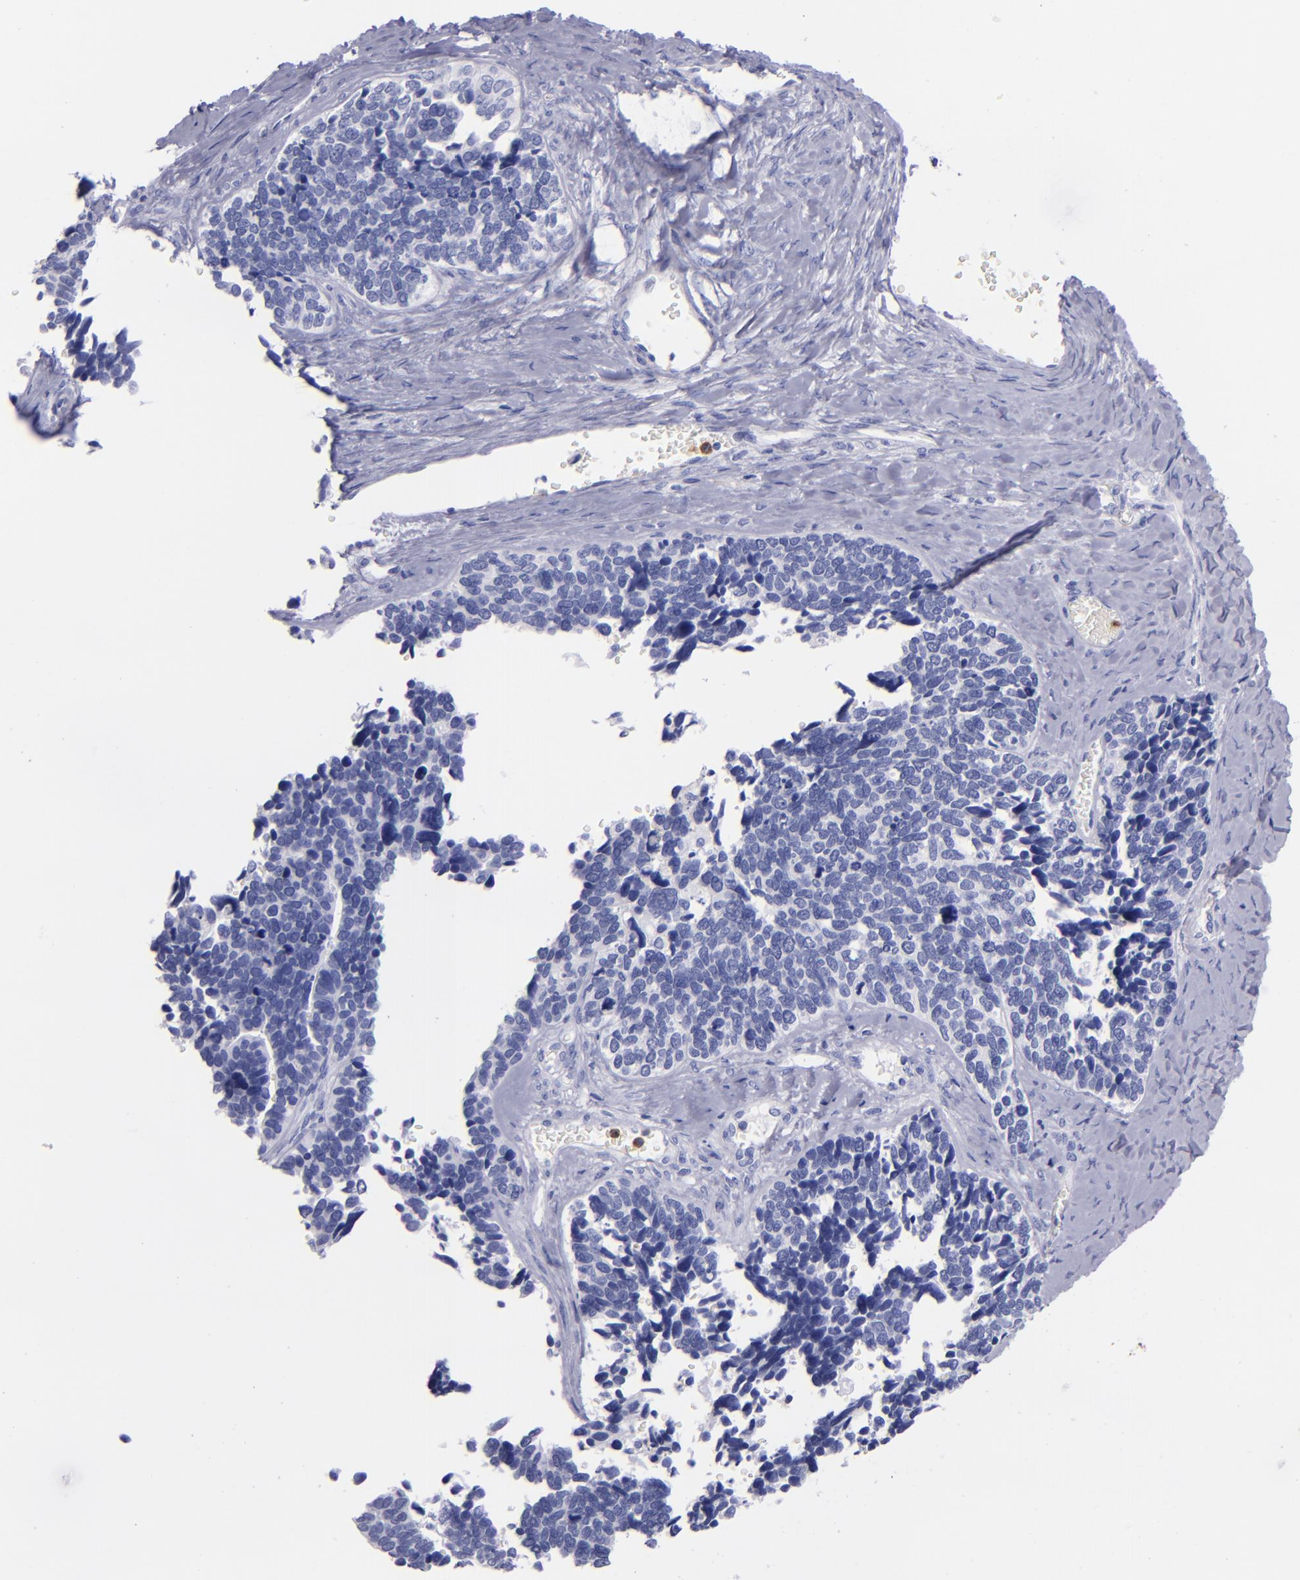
{"staining": {"intensity": "negative", "quantity": "none", "location": "none"}, "tissue": "ovarian cancer", "cell_type": "Tumor cells", "image_type": "cancer", "snomed": [{"axis": "morphology", "description": "Cystadenocarcinoma, serous, NOS"}, {"axis": "topography", "description": "Ovary"}], "caption": "This is an immunohistochemistry (IHC) micrograph of human ovarian cancer. There is no staining in tumor cells.", "gene": "CR1", "patient": {"sex": "female", "age": 77}}